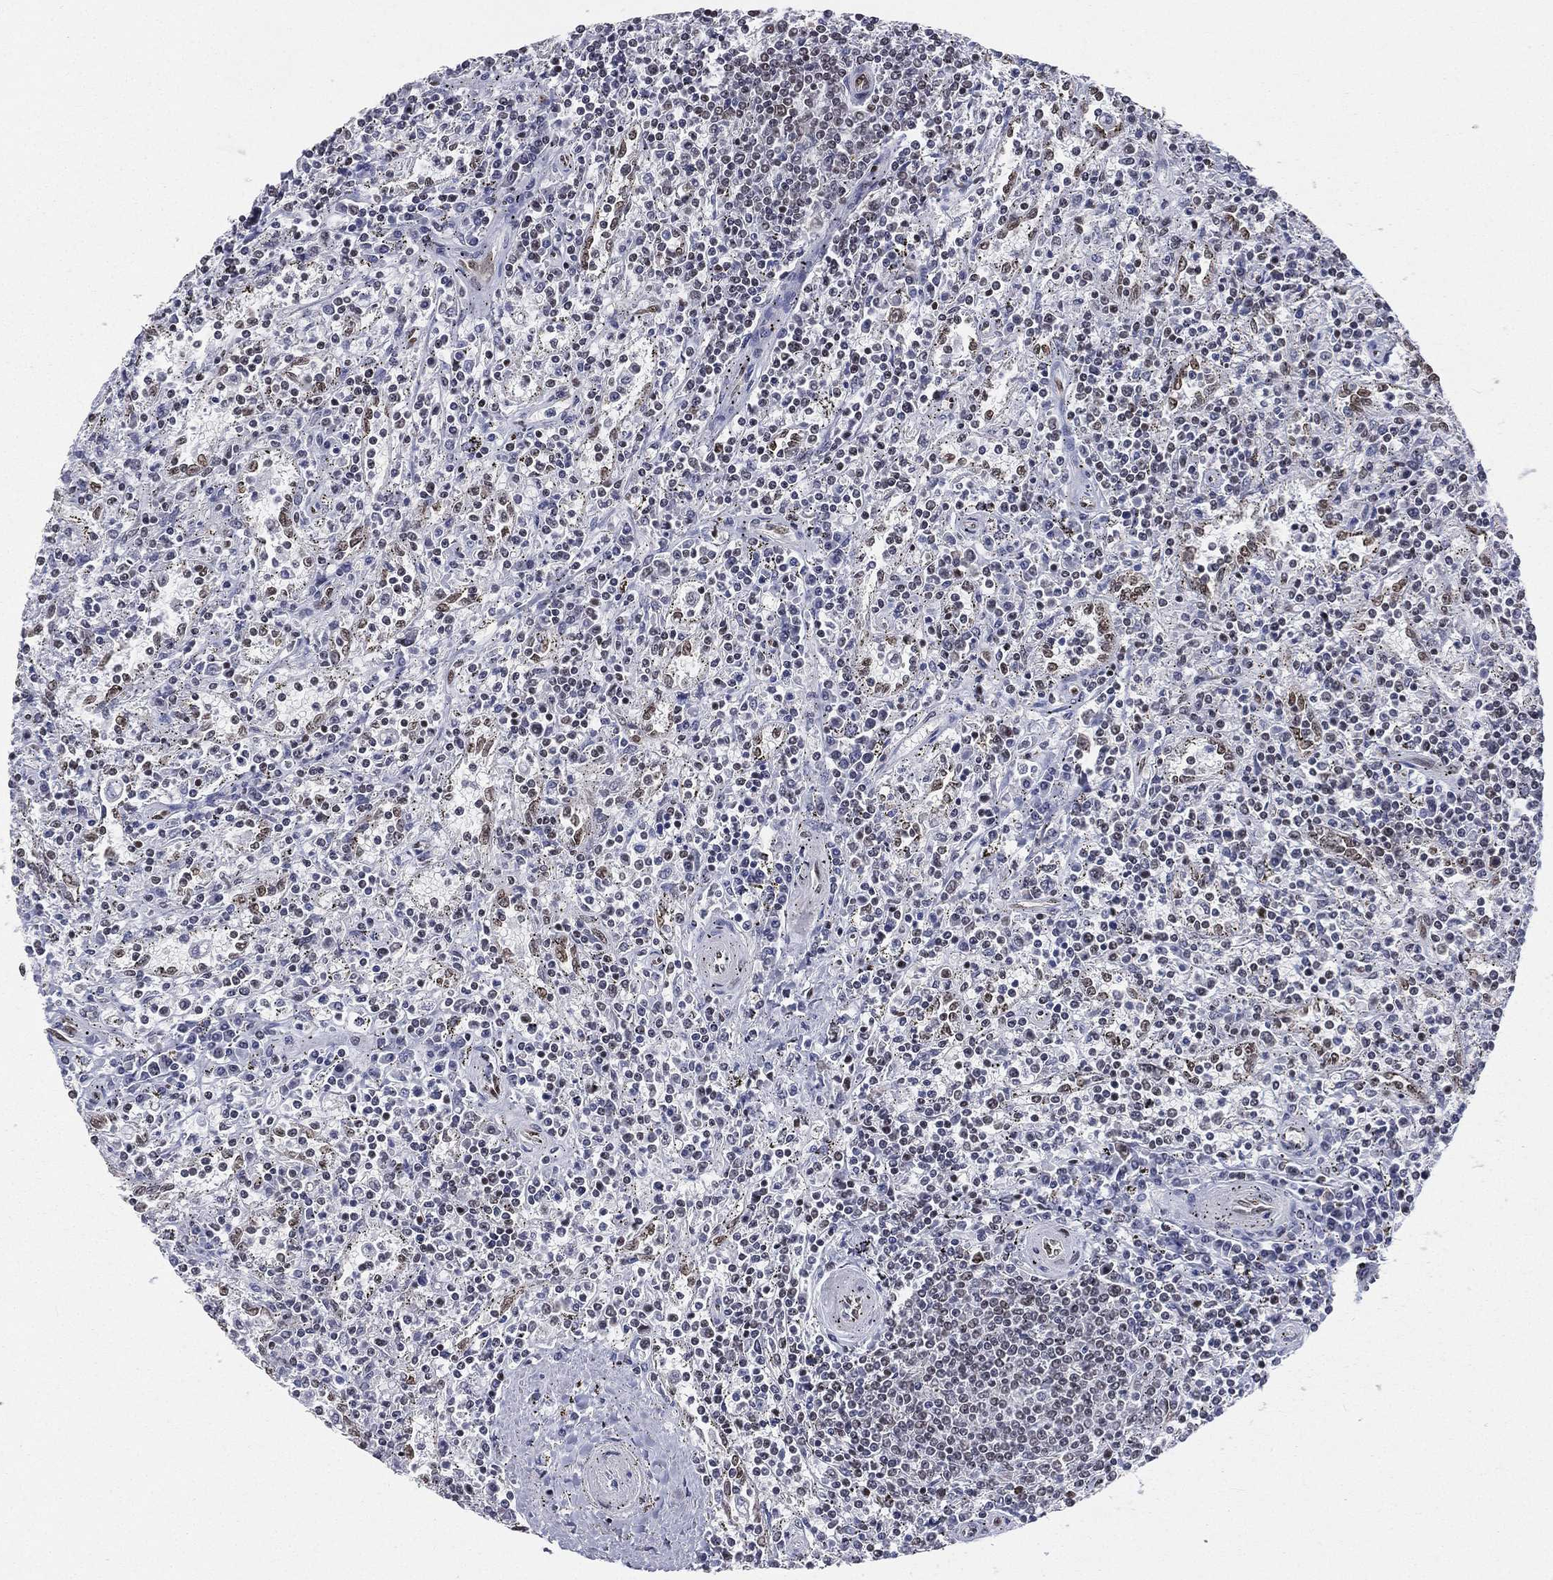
{"staining": {"intensity": "negative", "quantity": "none", "location": "none"}, "tissue": "lymphoma", "cell_type": "Tumor cells", "image_type": "cancer", "snomed": [{"axis": "morphology", "description": "Malignant lymphoma, non-Hodgkin's type, Low grade"}, {"axis": "topography", "description": "Spleen"}], "caption": "Tumor cells show no significant protein staining in low-grade malignant lymphoma, non-Hodgkin's type.", "gene": "FUBP3", "patient": {"sex": "male", "age": 62}}